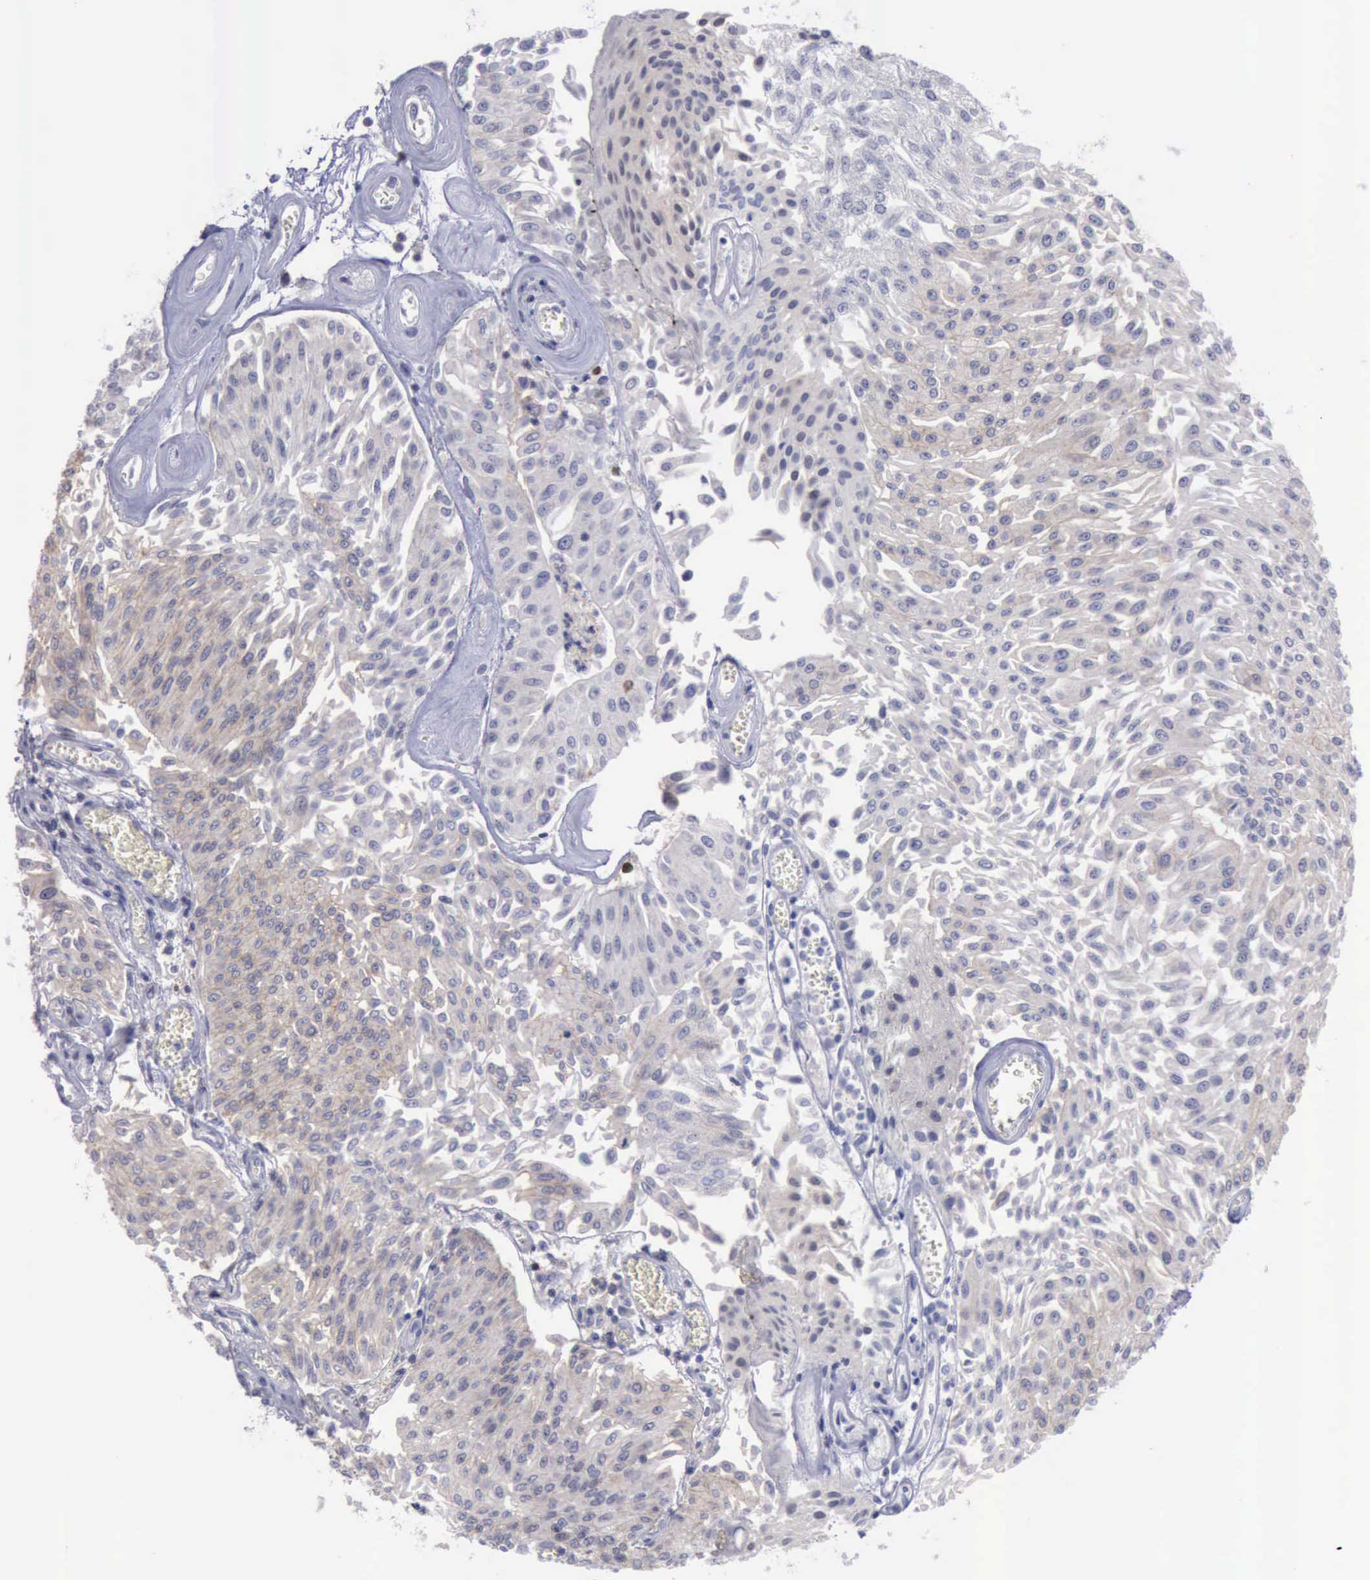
{"staining": {"intensity": "negative", "quantity": "none", "location": "none"}, "tissue": "urothelial cancer", "cell_type": "Tumor cells", "image_type": "cancer", "snomed": [{"axis": "morphology", "description": "Urothelial carcinoma, Low grade"}, {"axis": "topography", "description": "Urinary bladder"}], "caption": "Photomicrograph shows no significant protein positivity in tumor cells of urothelial cancer.", "gene": "SATB2", "patient": {"sex": "male", "age": 86}}